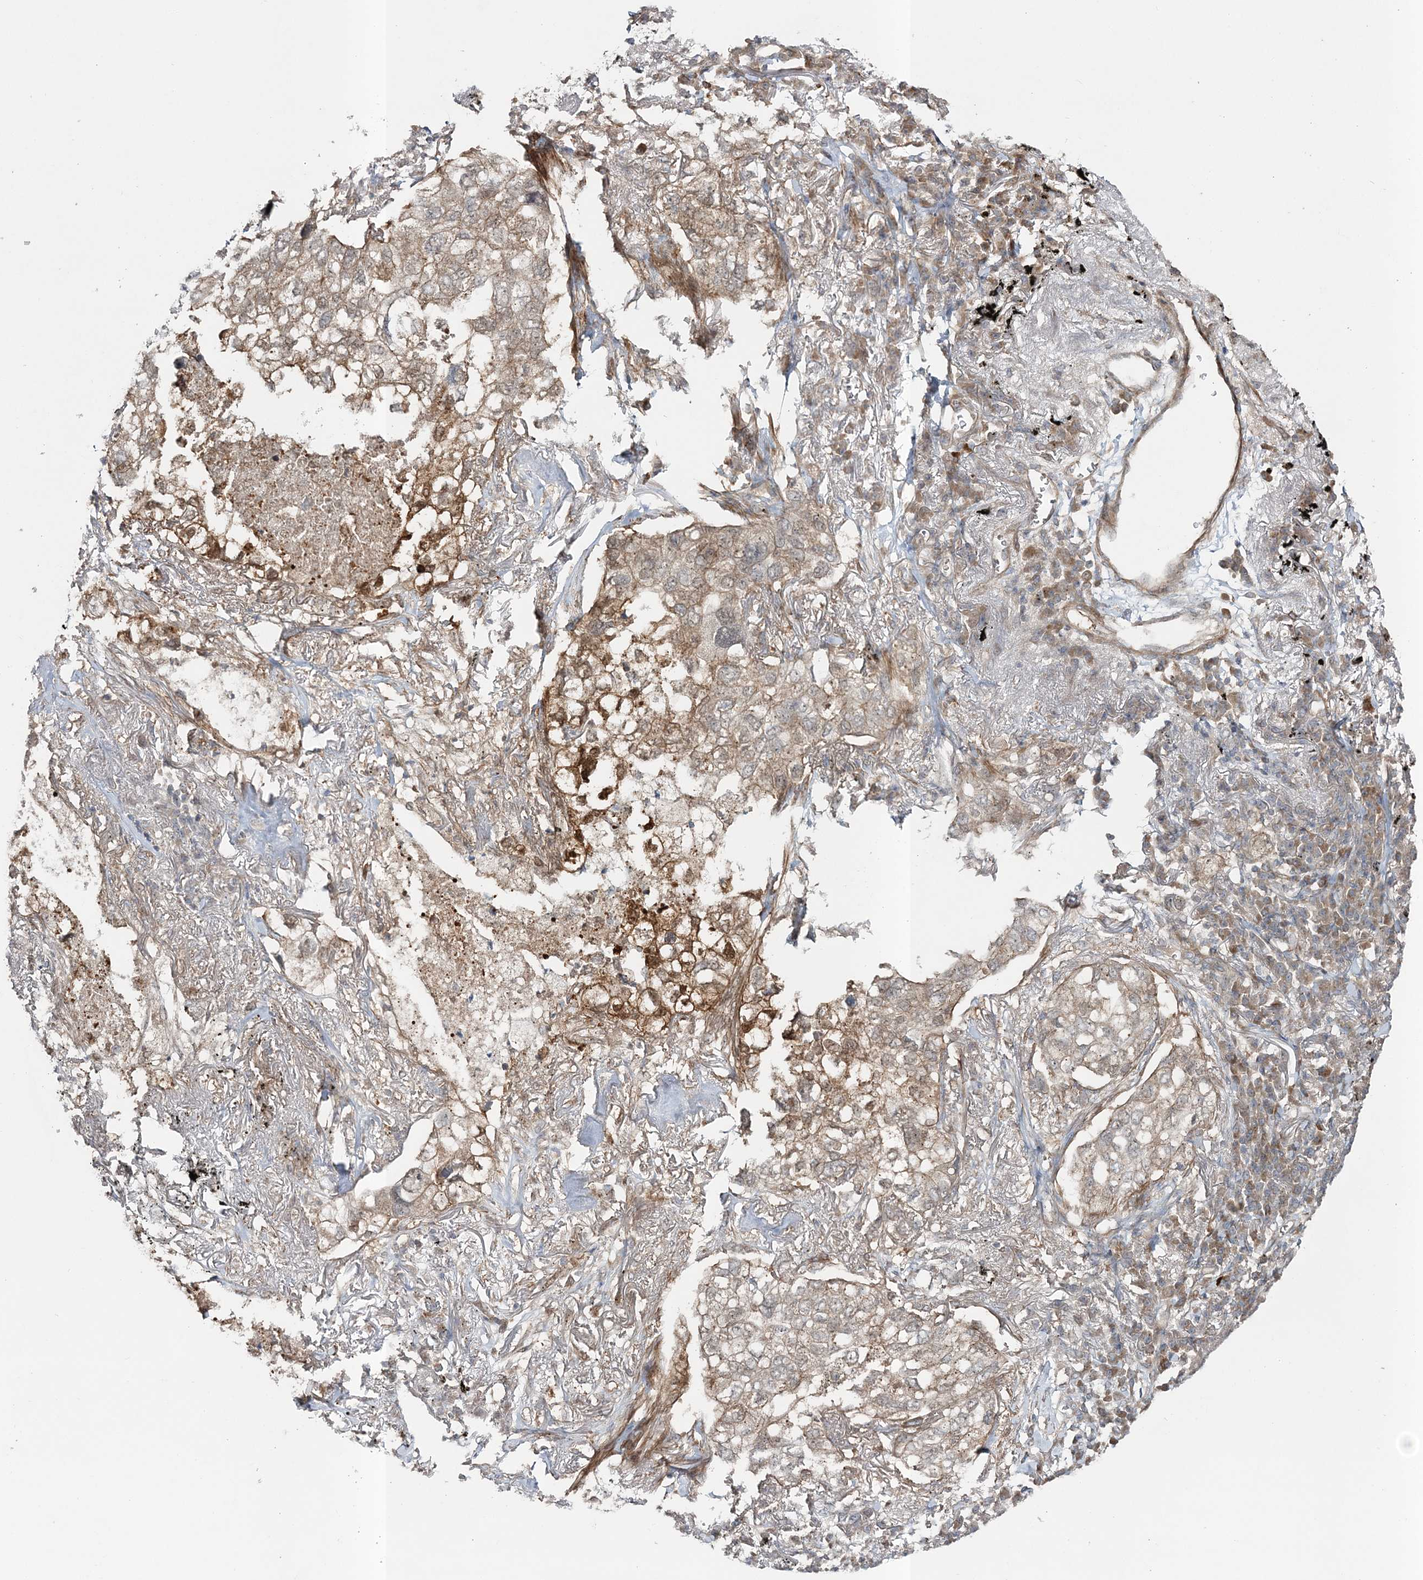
{"staining": {"intensity": "weak", "quantity": ">75%", "location": "cytoplasmic/membranous"}, "tissue": "lung cancer", "cell_type": "Tumor cells", "image_type": "cancer", "snomed": [{"axis": "morphology", "description": "Adenocarcinoma, NOS"}, {"axis": "topography", "description": "Lung"}], "caption": "About >75% of tumor cells in lung cancer reveal weak cytoplasmic/membranous protein expression as visualized by brown immunohistochemical staining.", "gene": "MOCS2", "patient": {"sex": "male", "age": 65}}